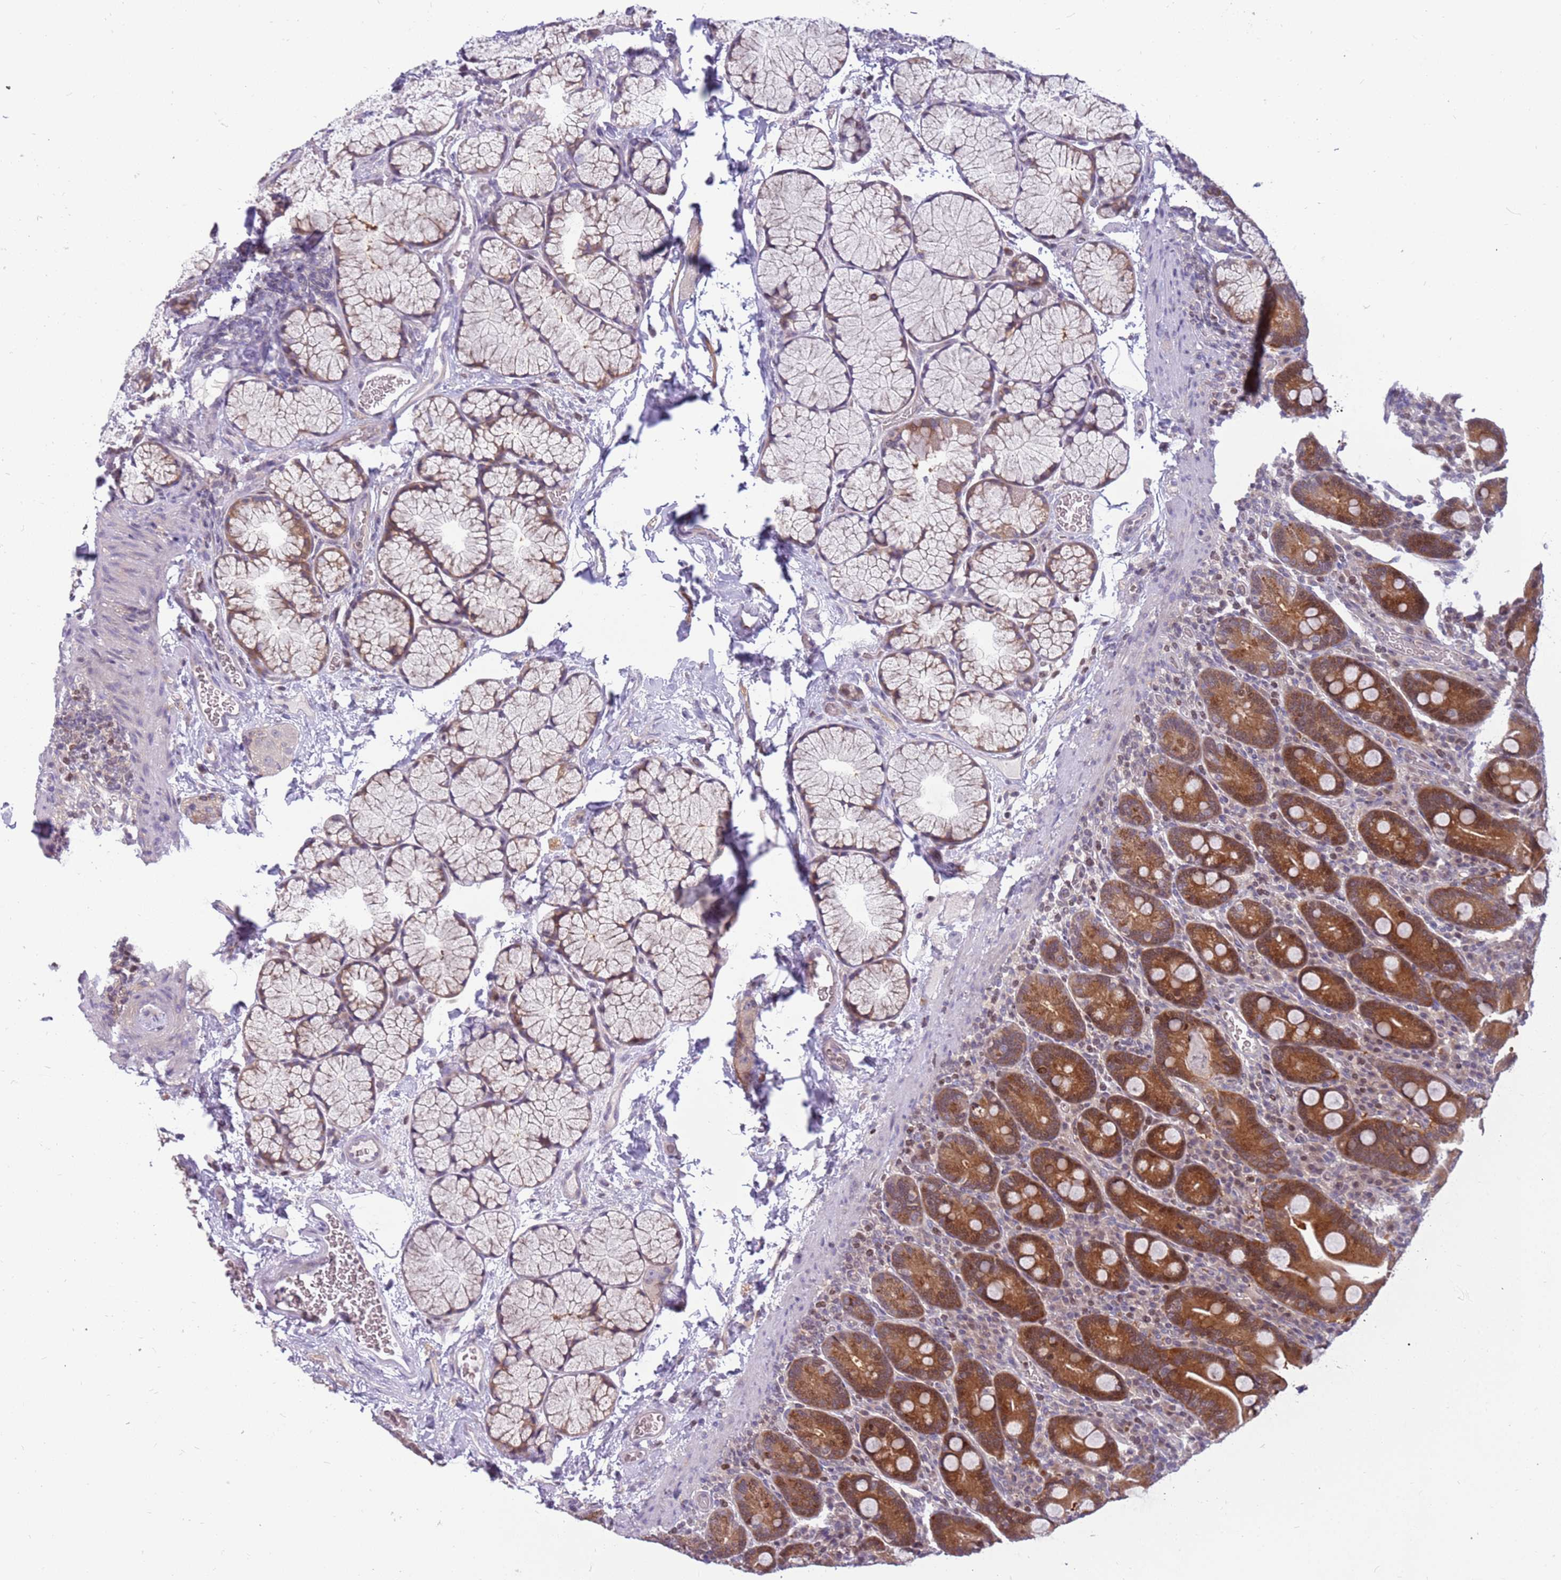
{"staining": {"intensity": "moderate", "quantity": ">75%", "location": "cytoplasmic/membranous,nuclear"}, "tissue": "duodenum", "cell_type": "Glandular cells", "image_type": "normal", "snomed": [{"axis": "morphology", "description": "Normal tissue, NOS"}, {"axis": "topography", "description": "Duodenum"}], "caption": "Immunohistochemistry of benign duodenum shows medium levels of moderate cytoplasmic/membranous,nuclear positivity in about >75% of glandular cells.", "gene": "ARHGEF35", "patient": {"sex": "male", "age": 35}}